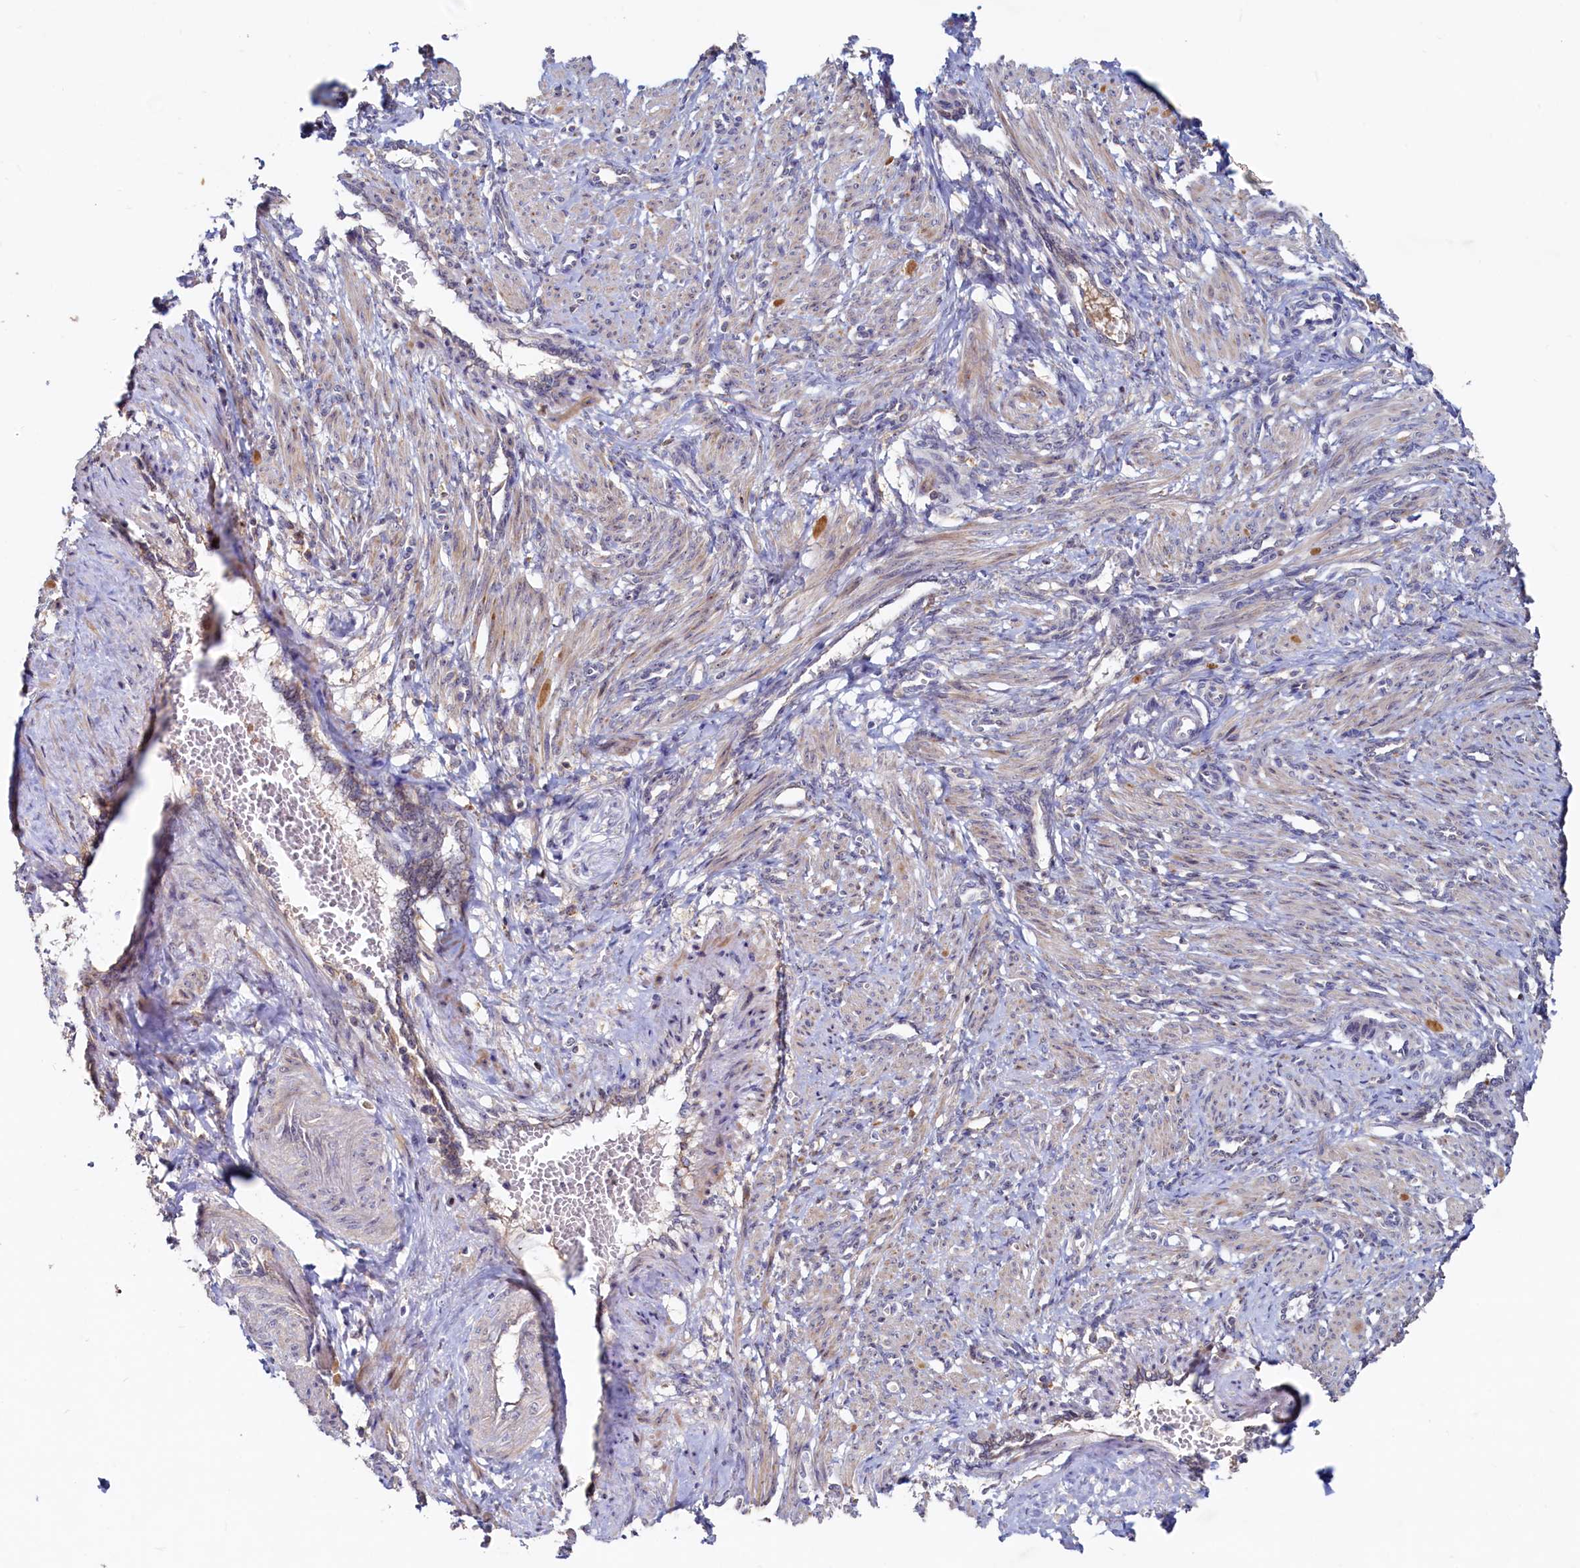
{"staining": {"intensity": "moderate", "quantity": "25%-75%", "location": "cytoplasmic/membranous,nuclear"}, "tissue": "smooth muscle", "cell_type": "Smooth muscle cells", "image_type": "normal", "snomed": [{"axis": "morphology", "description": "Normal tissue, NOS"}, {"axis": "topography", "description": "Endometrium"}], "caption": "This is a micrograph of IHC staining of unremarkable smooth muscle, which shows moderate positivity in the cytoplasmic/membranous,nuclear of smooth muscle cells.", "gene": "RGS7BP", "patient": {"sex": "female", "age": 33}}